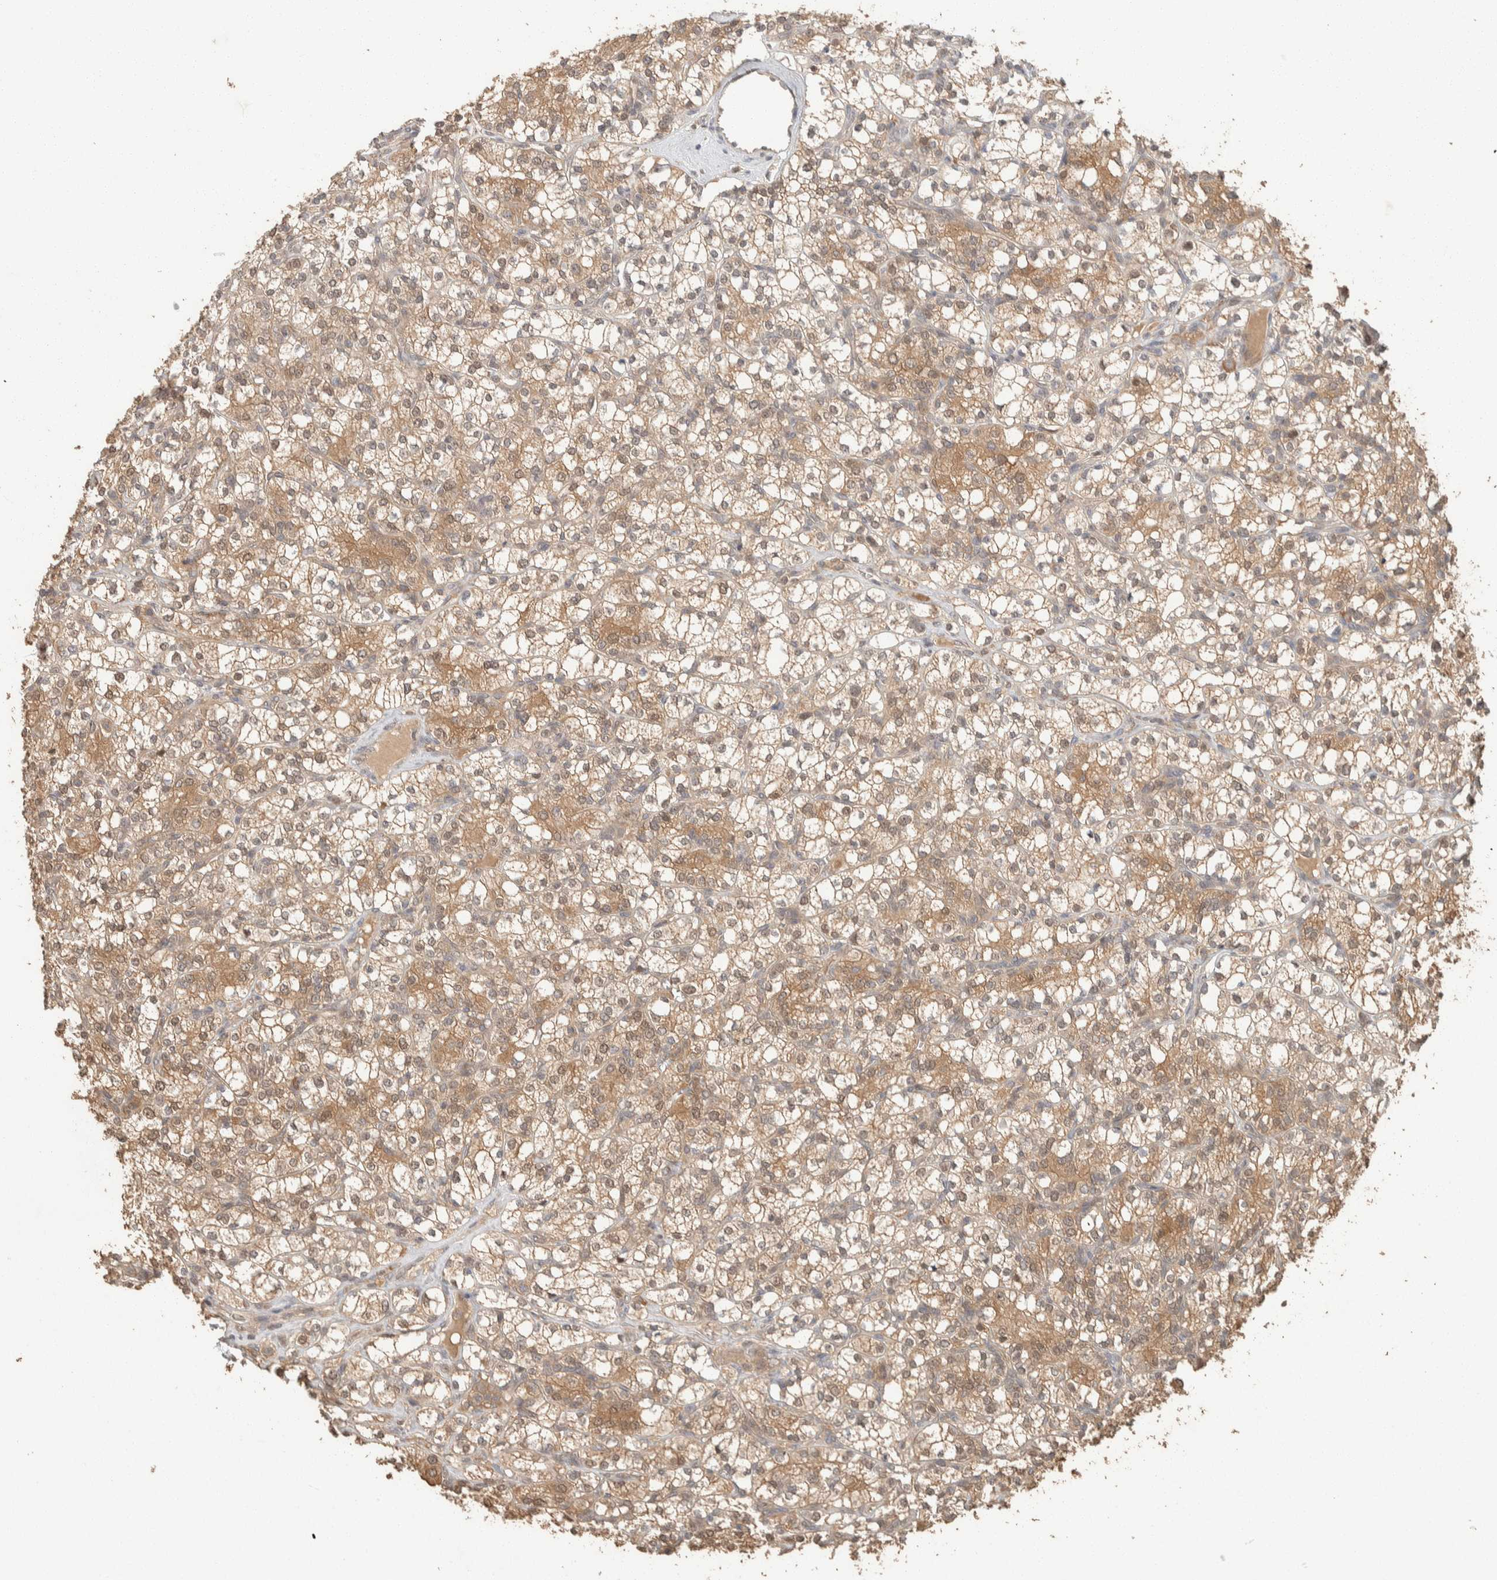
{"staining": {"intensity": "moderate", "quantity": ">75%", "location": "cytoplasmic/membranous,nuclear"}, "tissue": "renal cancer", "cell_type": "Tumor cells", "image_type": "cancer", "snomed": [{"axis": "morphology", "description": "Adenocarcinoma, NOS"}, {"axis": "topography", "description": "Kidney"}], "caption": "A micrograph of renal cancer (adenocarcinoma) stained for a protein reveals moderate cytoplasmic/membranous and nuclear brown staining in tumor cells.", "gene": "ZNF567", "patient": {"sex": "male", "age": 77}}